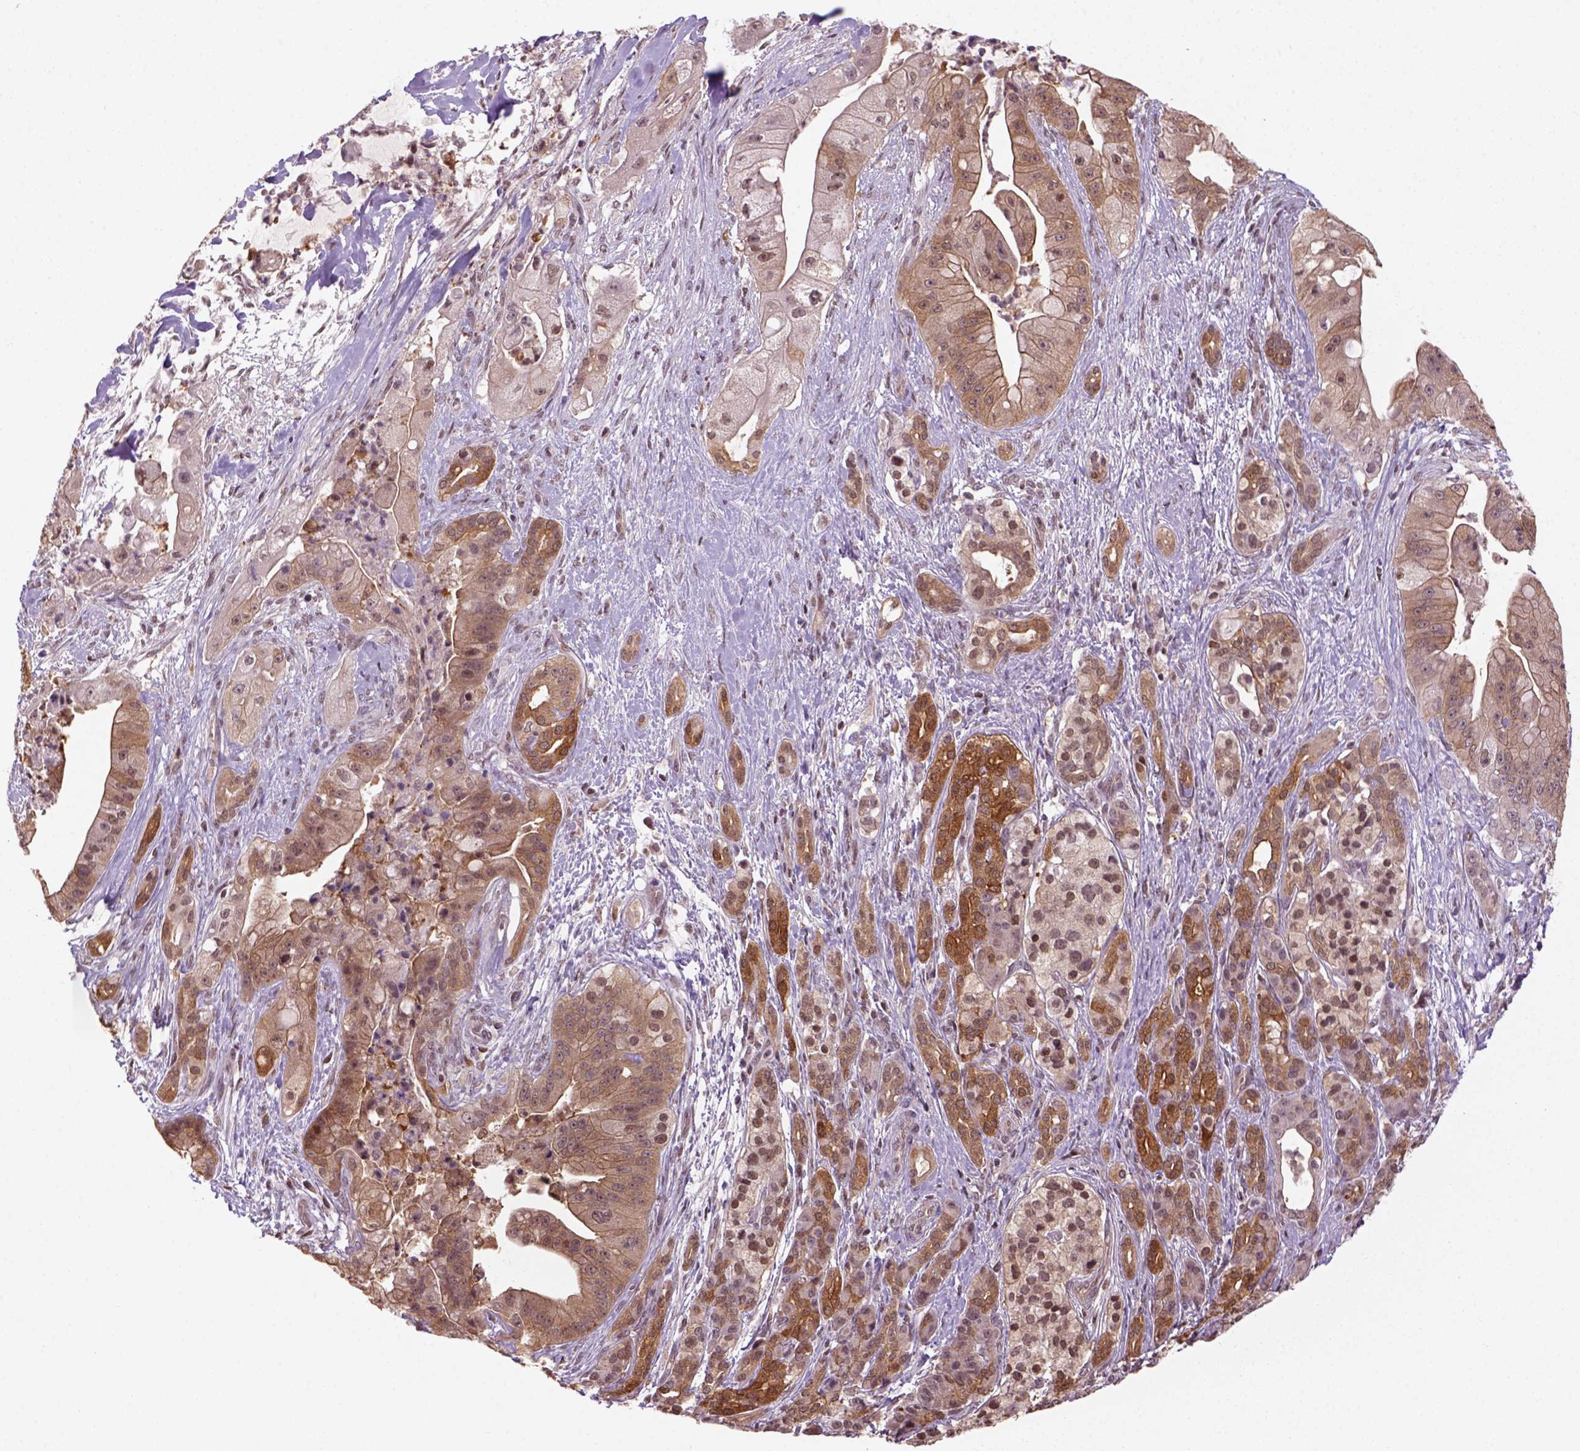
{"staining": {"intensity": "moderate", "quantity": ">75%", "location": "cytoplasmic/membranous,nuclear"}, "tissue": "pancreatic cancer", "cell_type": "Tumor cells", "image_type": "cancer", "snomed": [{"axis": "morphology", "description": "Normal tissue, NOS"}, {"axis": "morphology", "description": "Inflammation, NOS"}, {"axis": "morphology", "description": "Adenocarcinoma, NOS"}, {"axis": "topography", "description": "Pancreas"}], "caption": "Brown immunohistochemical staining in pancreatic cancer (adenocarcinoma) demonstrates moderate cytoplasmic/membranous and nuclear staining in approximately >75% of tumor cells.", "gene": "GOT1", "patient": {"sex": "male", "age": 57}}